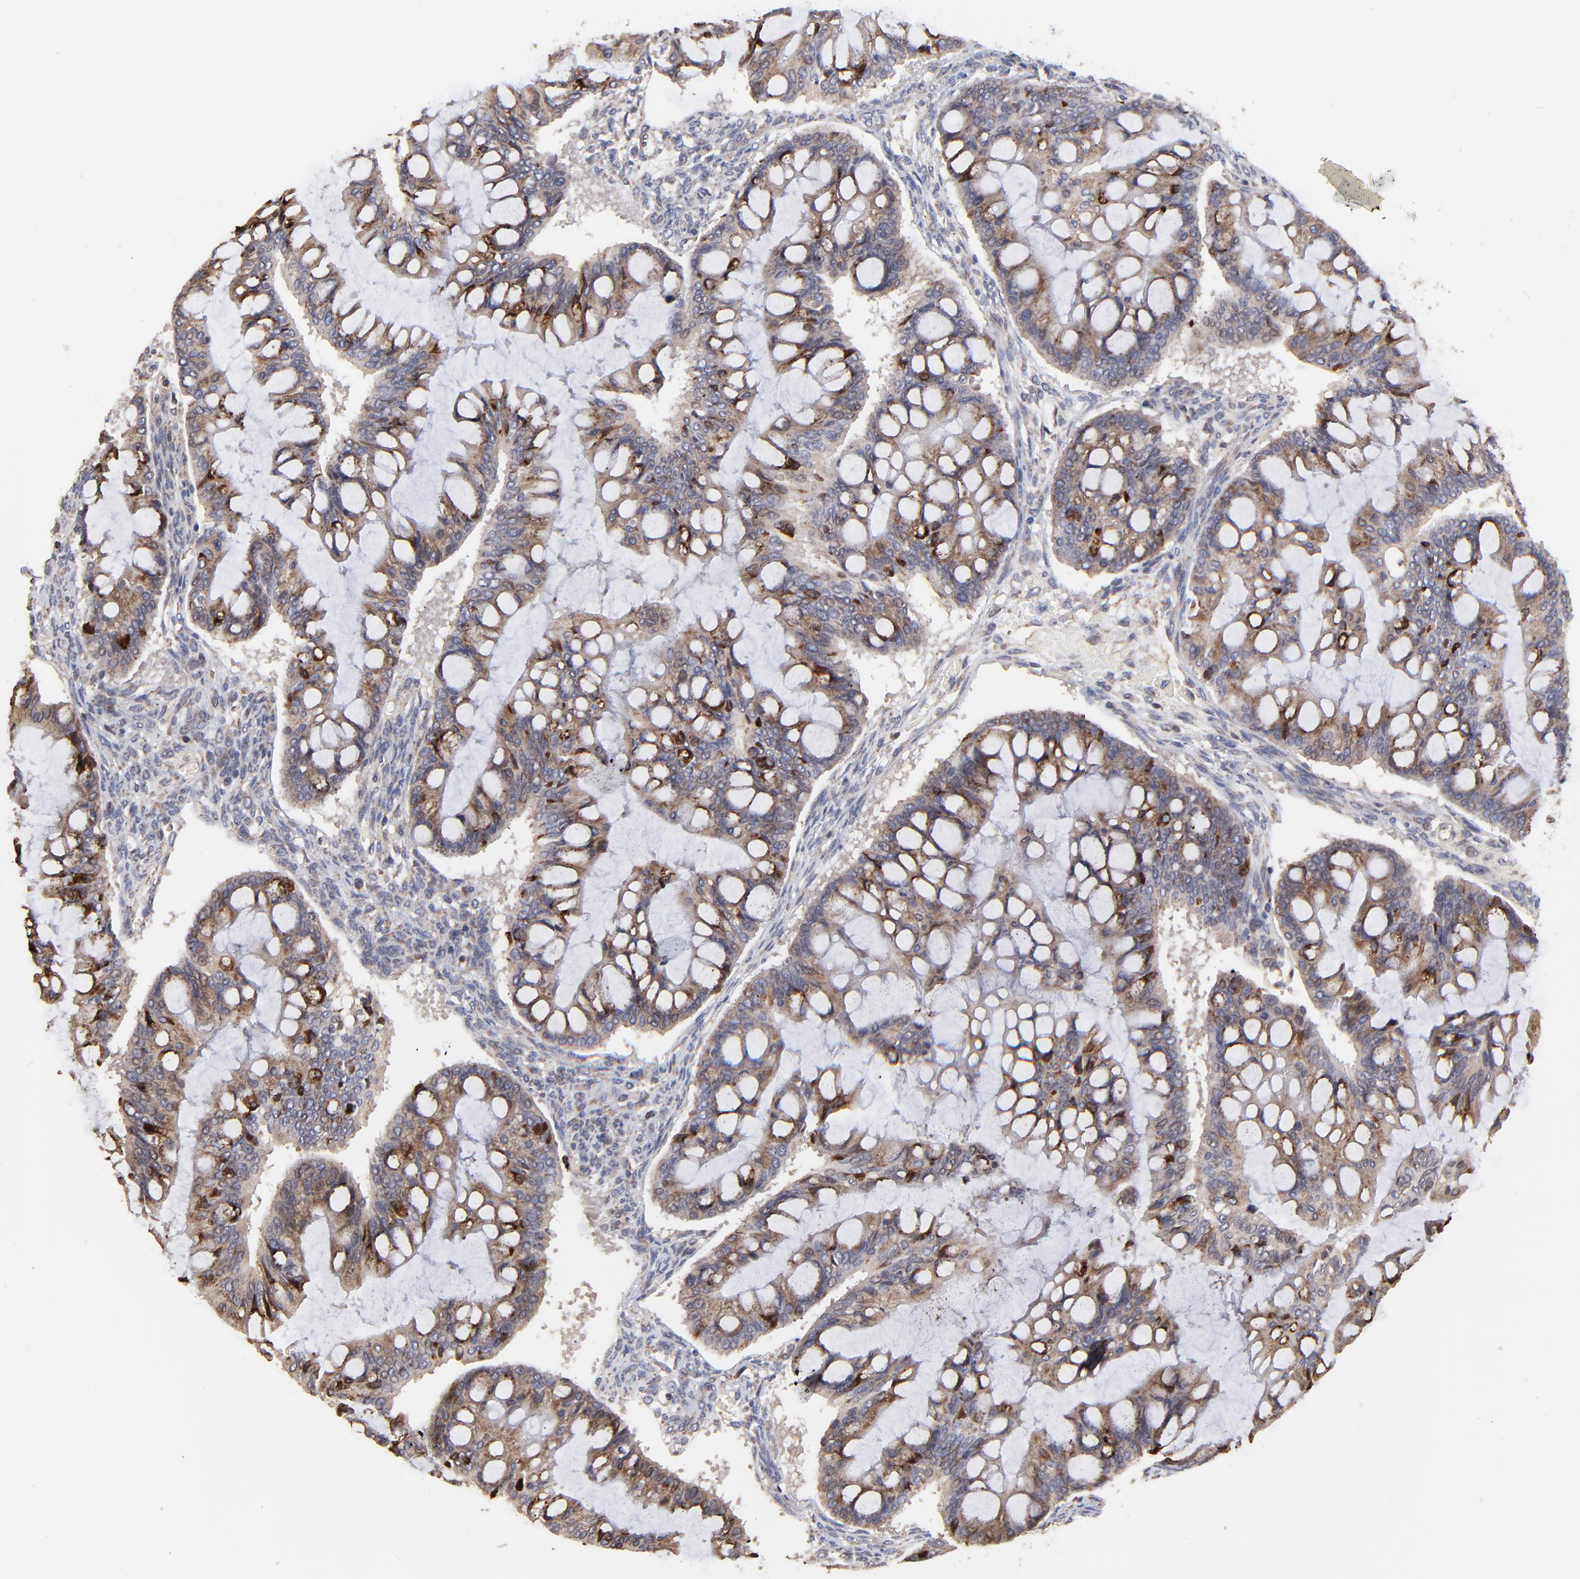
{"staining": {"intensity": "moderate", "quantity": "25%-75%", "location": "cytoplasmic/membranous"}, "tissue": "ovarian cancer", "cell_type": "Tumor cells", "image_type": "cancer", "snomed": [{"axis": "morphology", "description": "Cystadenocarcinoma, mucinous, NOS"}, {"axis": "topography", "description": "Ovary"}], "caption": "Immunohistochemistry (DAB) staining of human mucinous cystadenocarcinoma (ovarian) demonstrates moderate cytoplasmic/membranous protein expression in about 25%-75% of tumor cells.", "gene": "ELP2", "patient": {"sex": "female", "age": 73}}